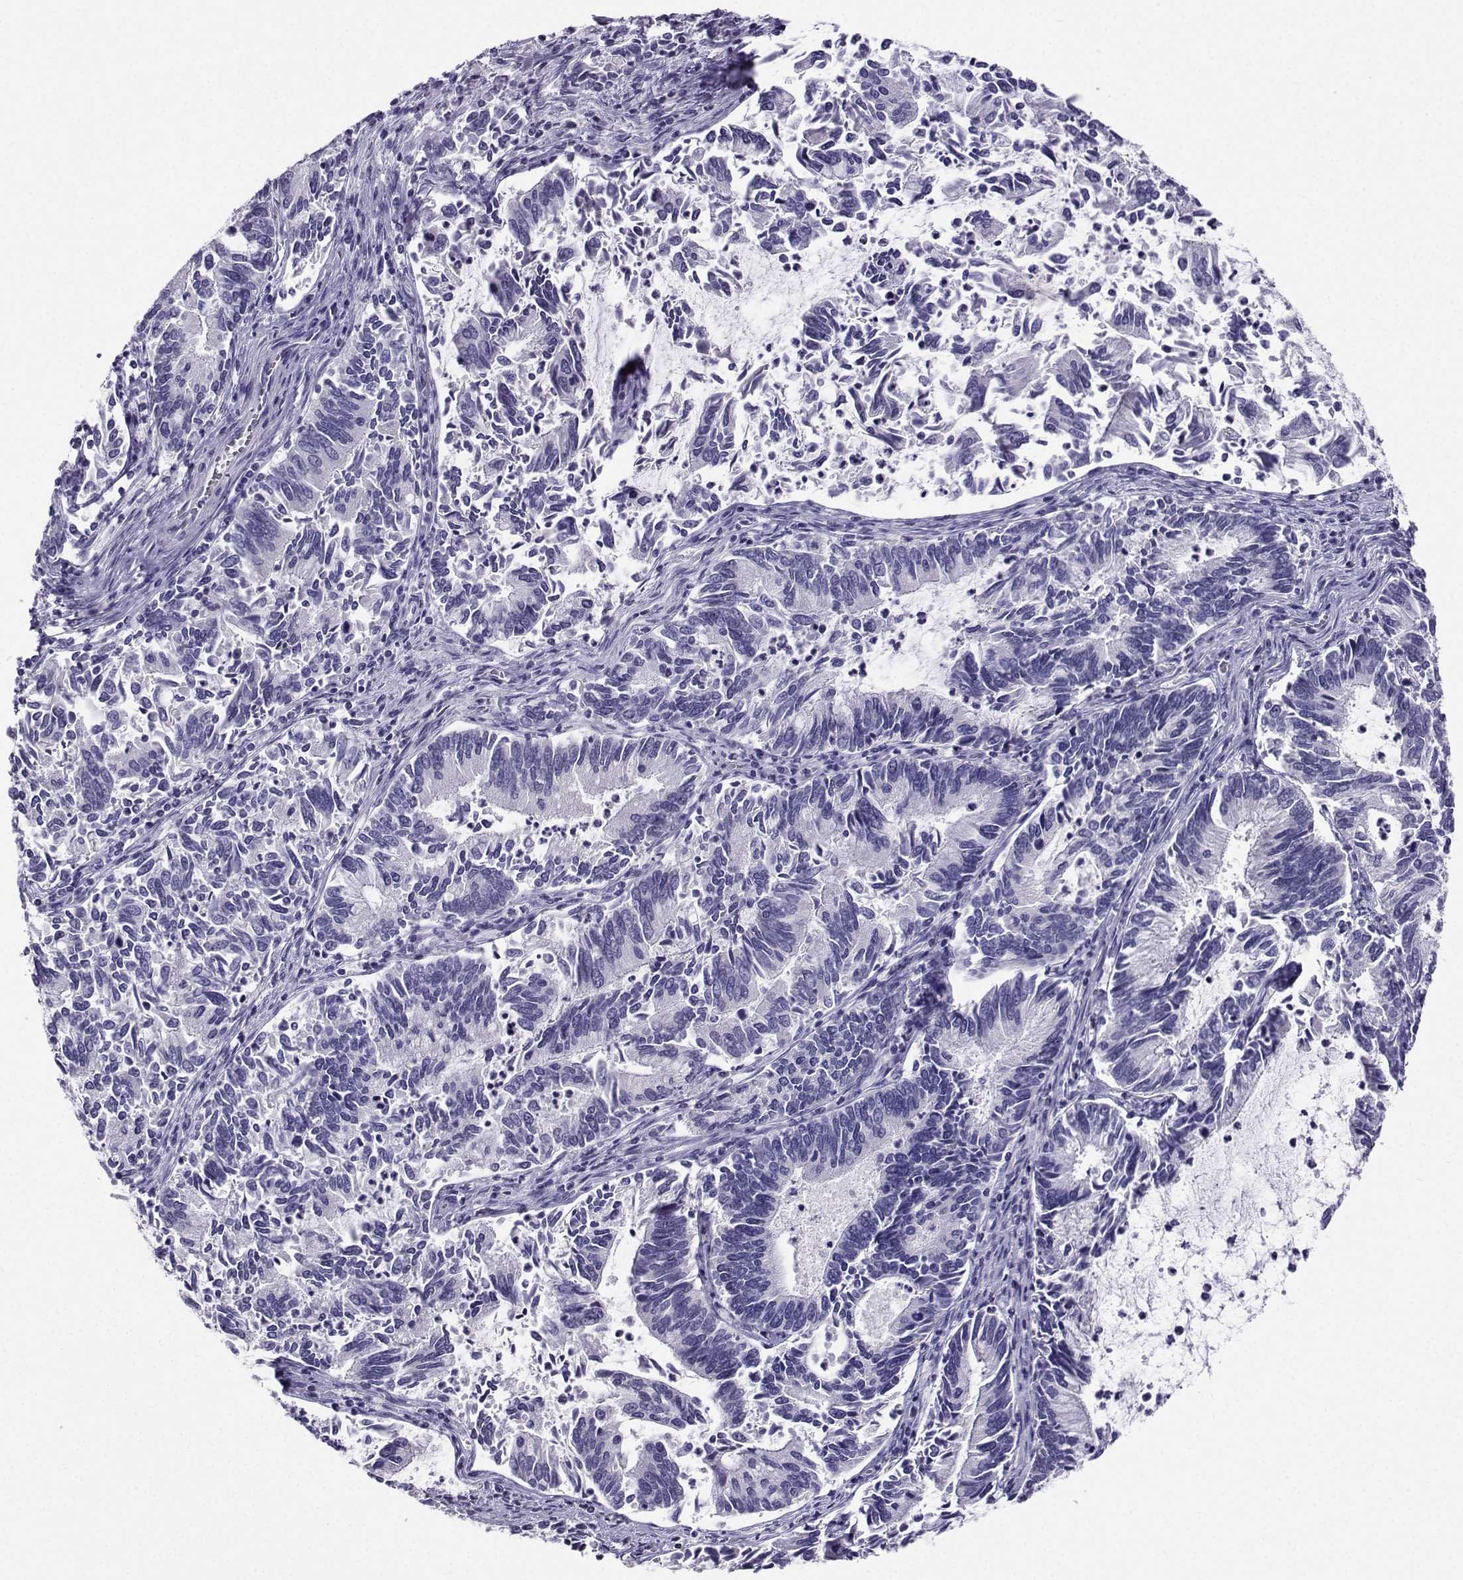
{"staining": {"intensity": "negative", "quantity": "none", "location": "none"}, "tissue": "cervical cancer", "cell_type": "Tumor cells", "image_type": "cancer", "snomed": [{"axis": "morphology", "description": "Adenocarcinoma, NOS"}, {"axis": "topography", "description": "Cervix"}], "caption": "Cervical adenocarcinoma was stained to show a protein in brown. There is no significant staining in tumor cells. (IHC, brightfield microscopy, high magnification).", "gene": "FBXO24", "patient": {"sex": "female", "age": 42}}